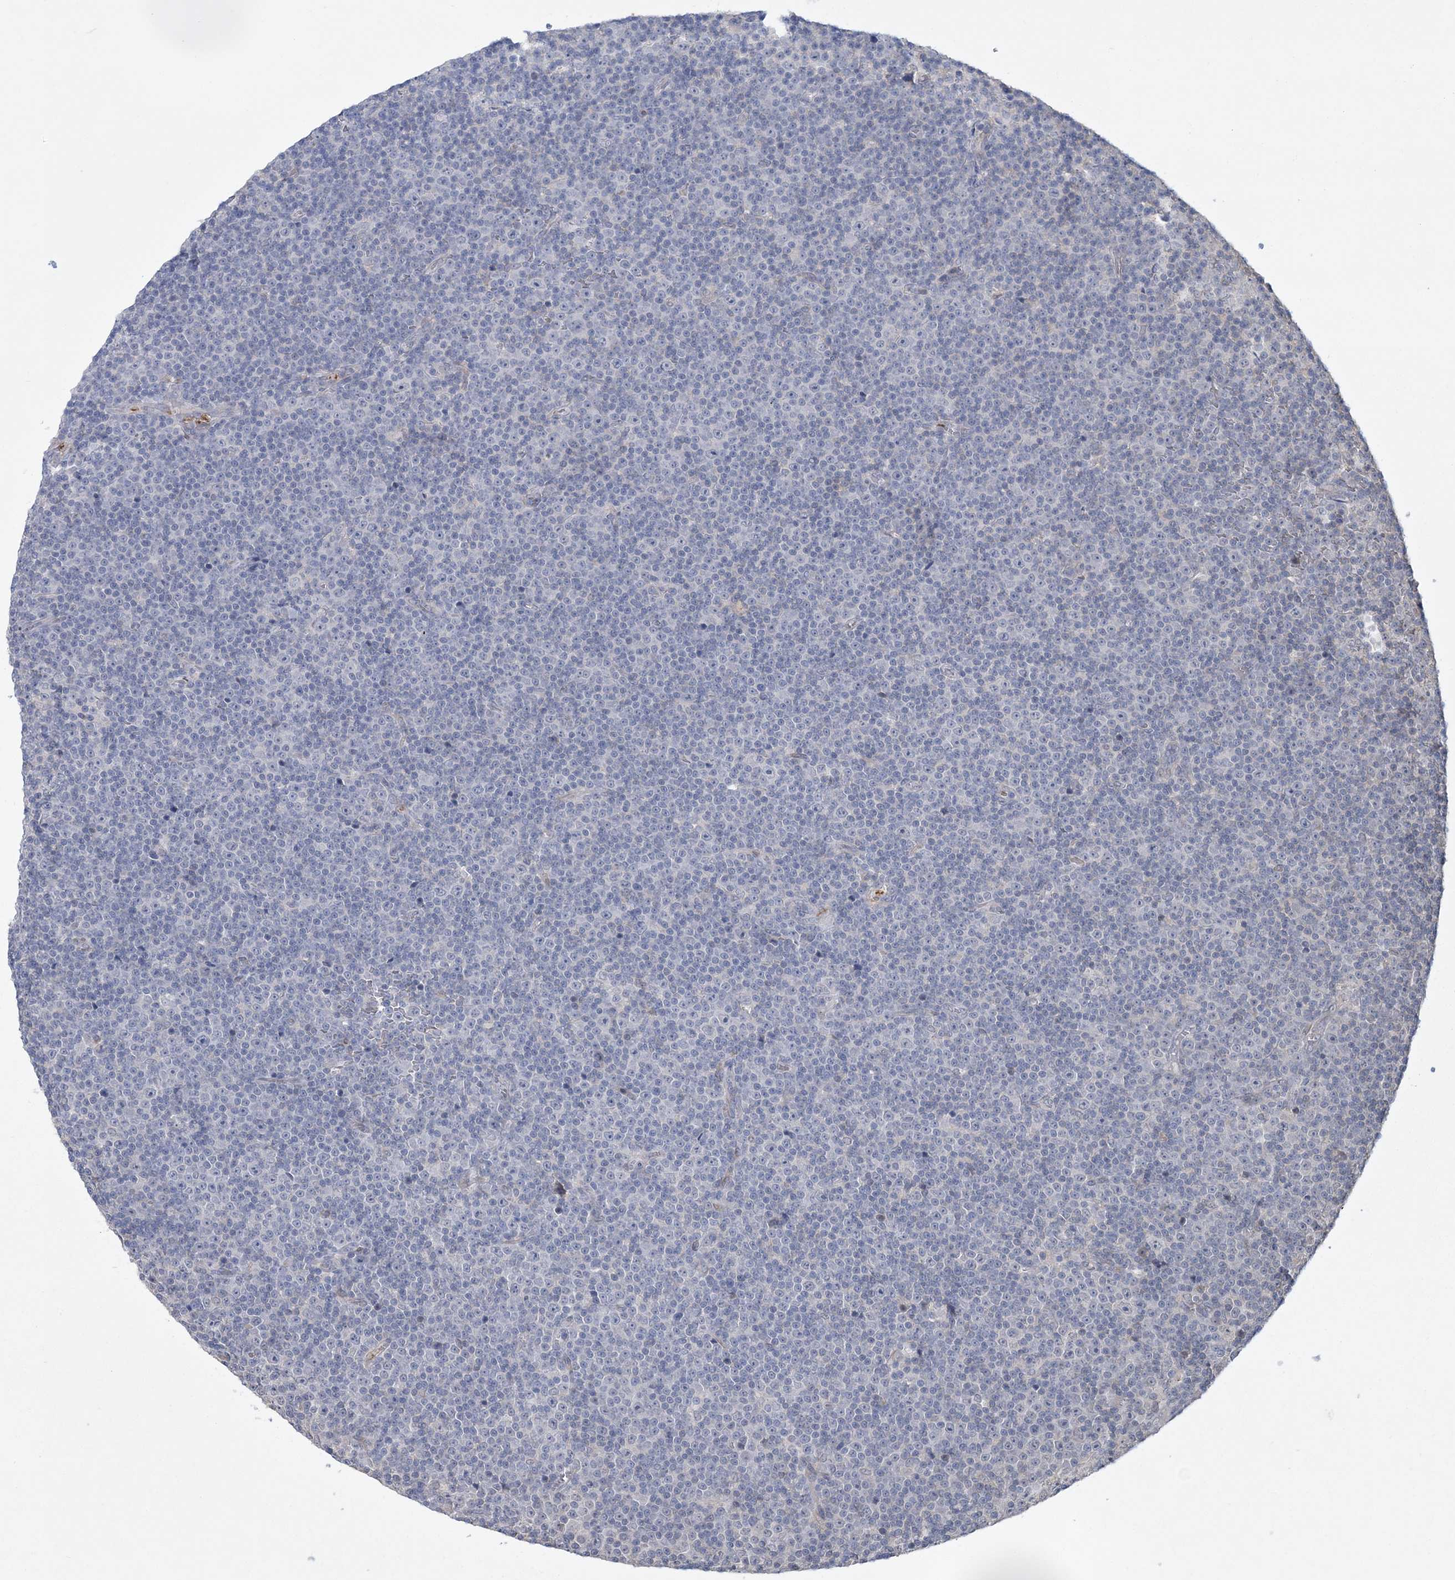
{"staining": {"intensity": "negative", "quantity": "none", "location": "none"}, "tissue": "lymphoma", "cell_type": "Tumor cells", "image_type": "cancer", "snomed": [{"axis": "morphology", "description": "Malignant lymphoma, non-Hodgkin's type, Low grade"}, {"axis": "topography", "description": "Lymph node"}], "caption": "Malignant lymphoma, non-Hodgkin's type (low-grade) was stained to show a protein in brown. There is no significant expression in tumor cells.", "gene": "DPCD", "patient": {"sex": "female", "age": 67}}